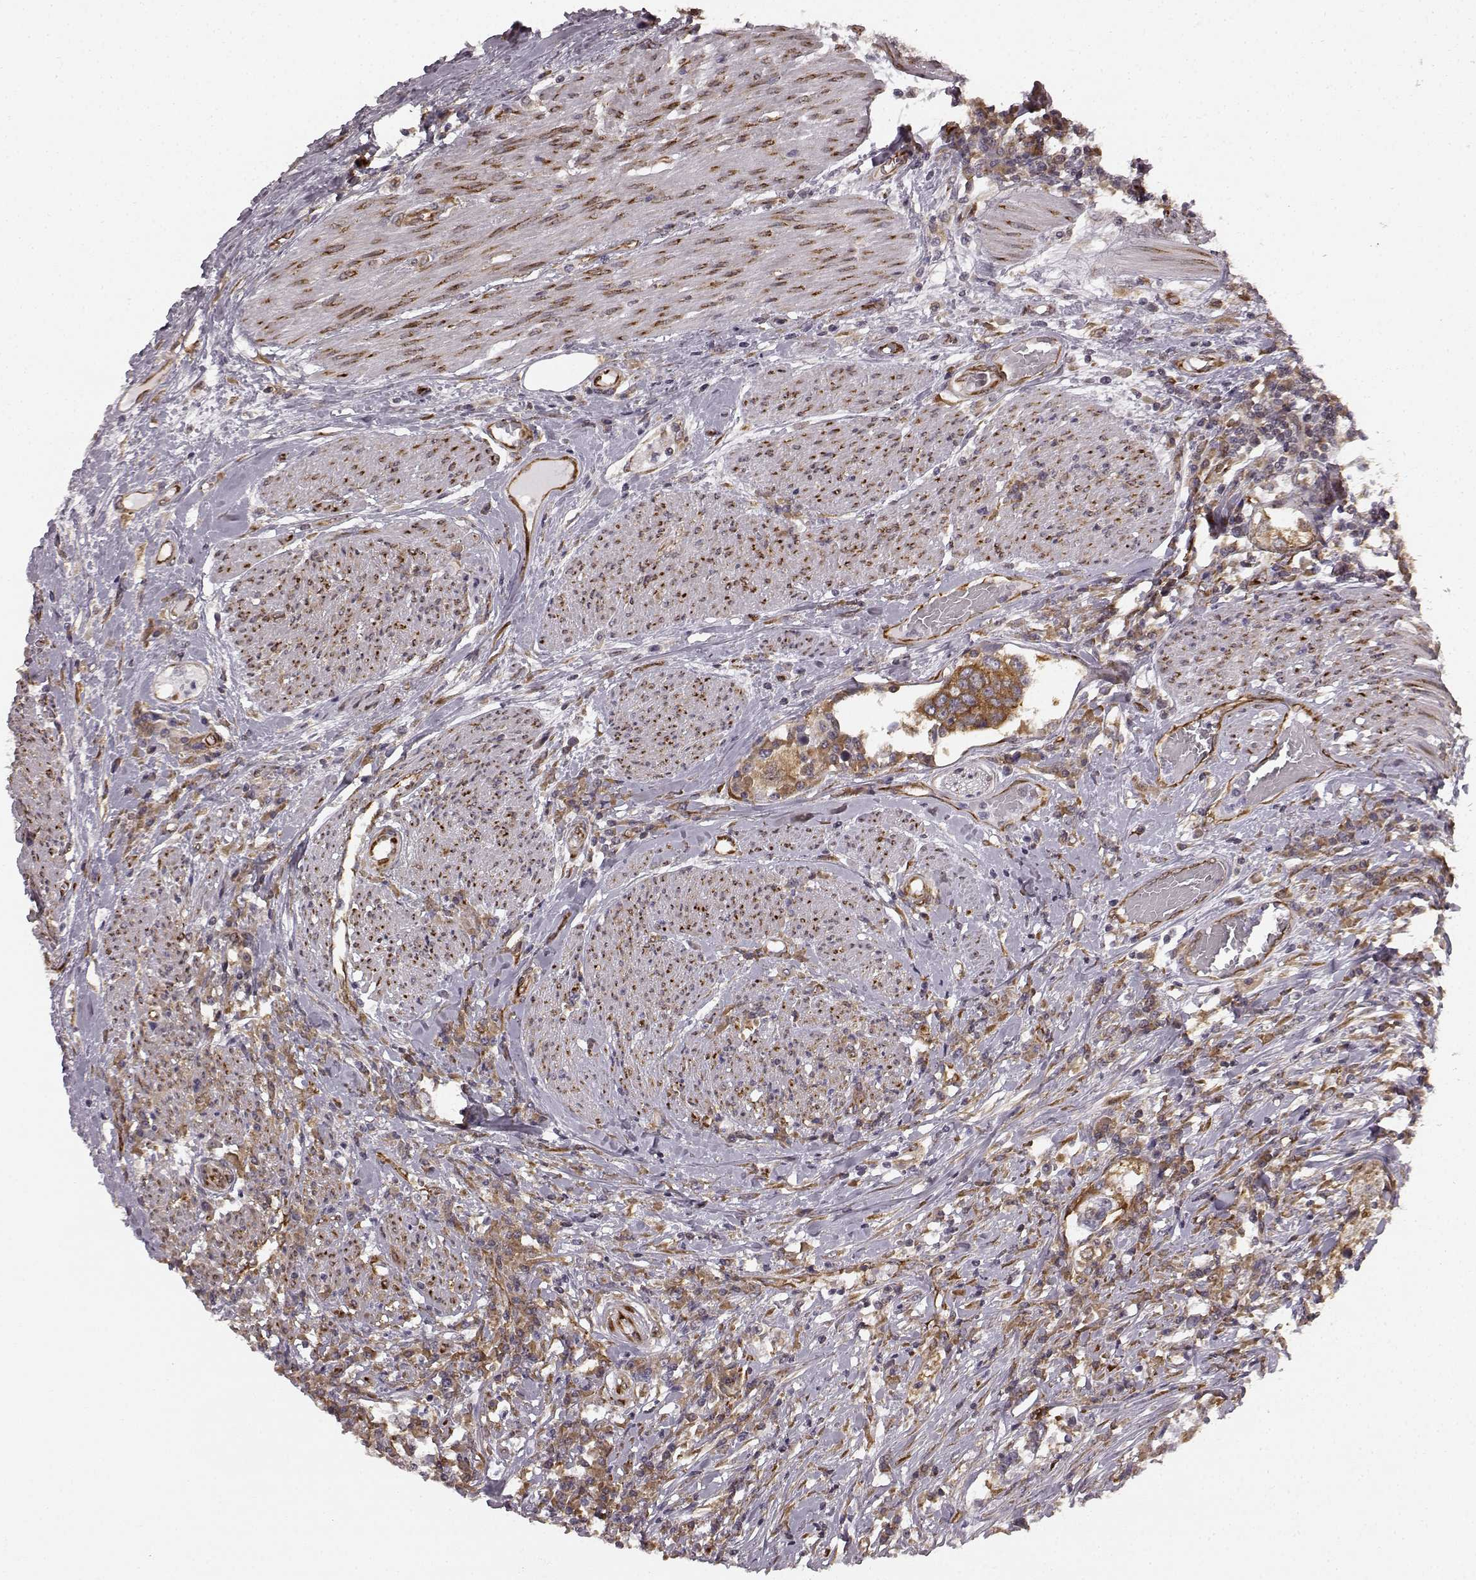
{"staining": {"intensity": "moderate", "quantity": ">75%", "location": "cytoplasmic/membranous"}, "tissue": "urothelial cancer", "cell_type": "Tumor cells", "image_type": "cancer", "snomed": [{"axis": "morphology", "description": "Urothelial carcinoma, NOS"}, {"axis": "morphology", "description": "Urothelial carcinoma, High grade"}, {"axis": "topography", "description": "Urinary bladder"}], "caption": "Approximately >75% of tumor cells in human high-grade urothelial carcinoma demonstrate moderate cytoplasmic/membranous protein staining as visualized by brown immunohistochemical staining.", "gene": "TMEM14A", "patient": {"sex": "male", "age": 63}}